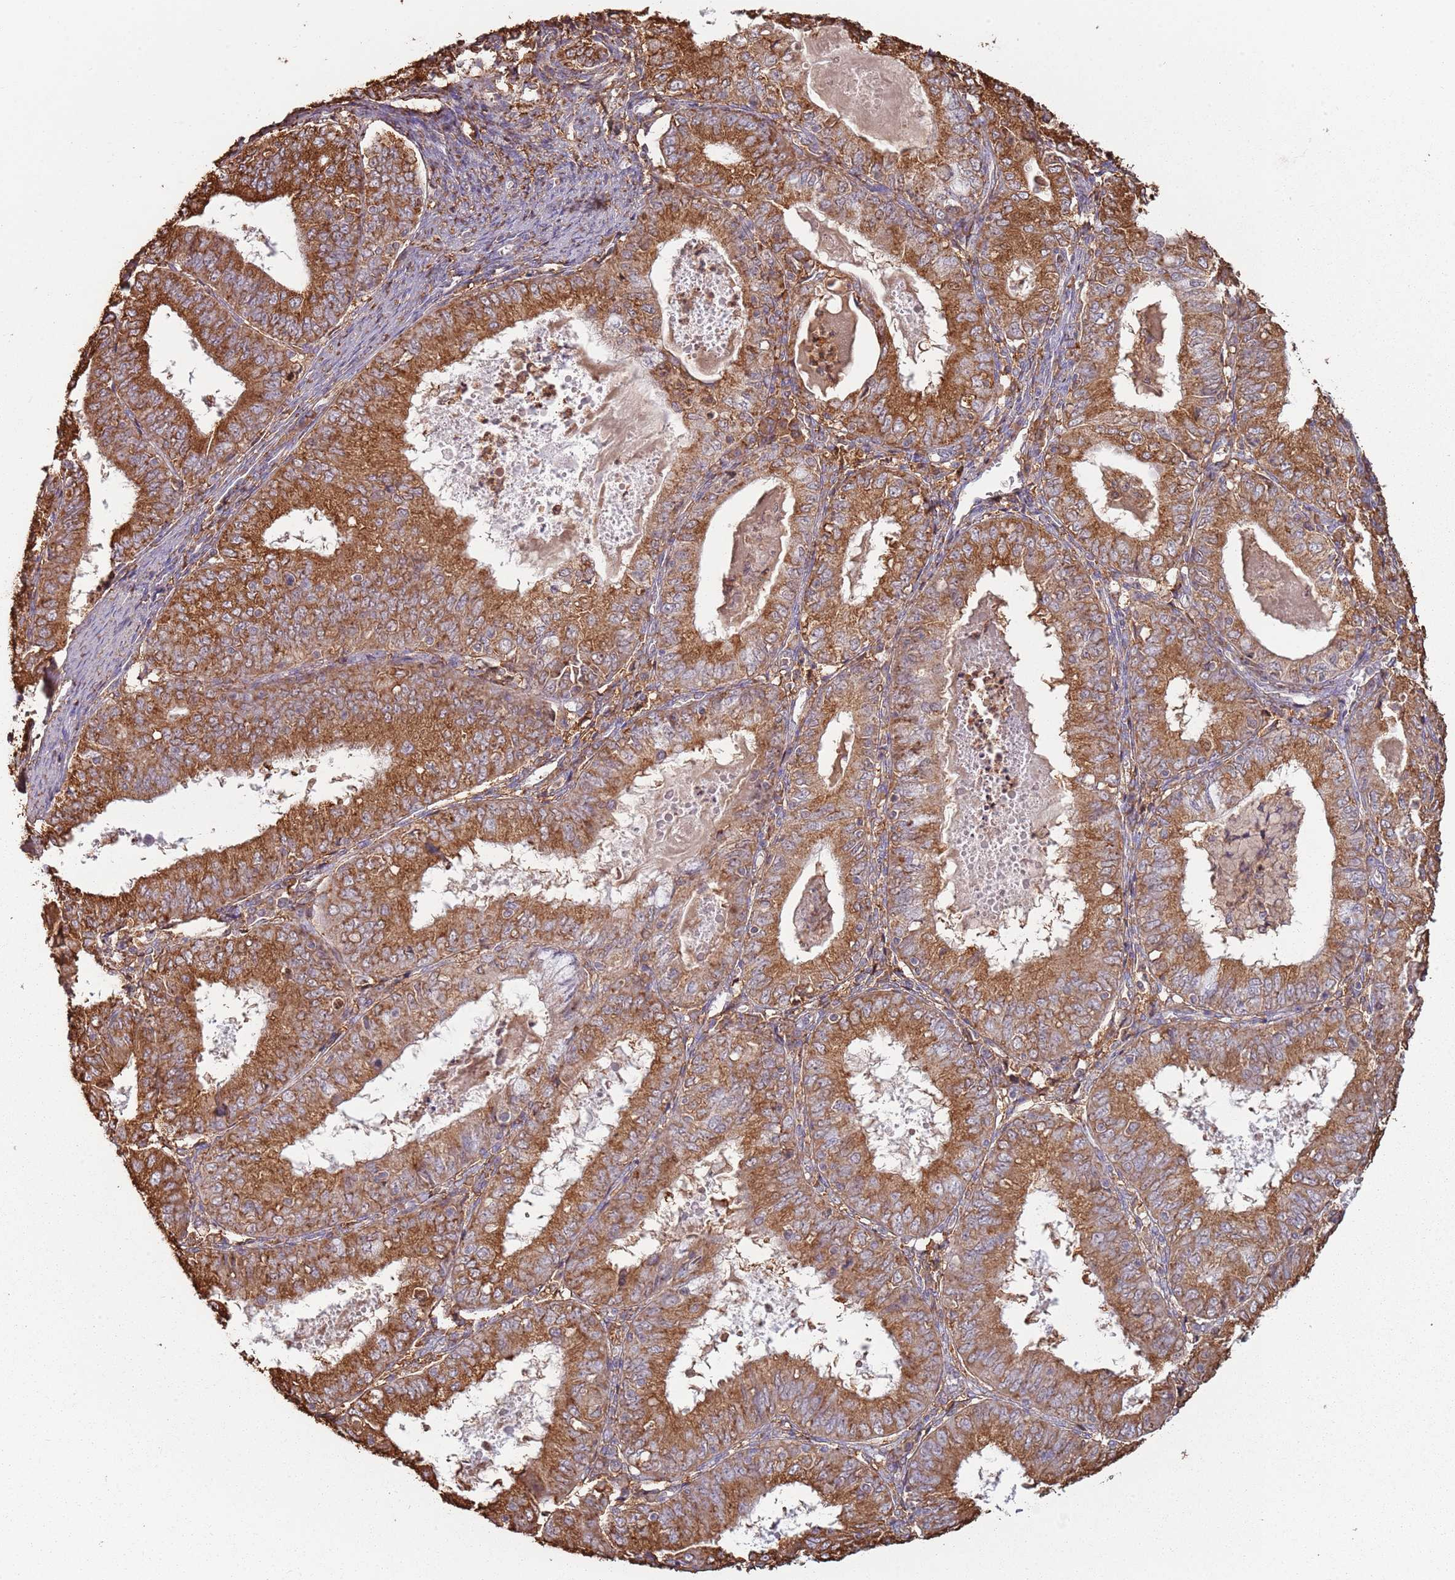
{"staining": {"intensity": "moderate", "quantity": ">75%", "location": "cytoplasmic/membranous"}, "tissue": "endometrial cancer", "cell_type": "Tumor cells", "image_type": "cancer", "snomed": [{"axis": "morphology", "description": "Adenocarcinoma, NOS"}, {"axis": "topography", "description": "Endometrium"}], "caption": "A medium amount of moderate cytoplasmic/membranous positivity is seen in approximately >75% of tumor cells in adenocarcinoma (endometrial) tissue.", "gene": "ATOSB", "patient": {"sex": "female", "age": 57}}